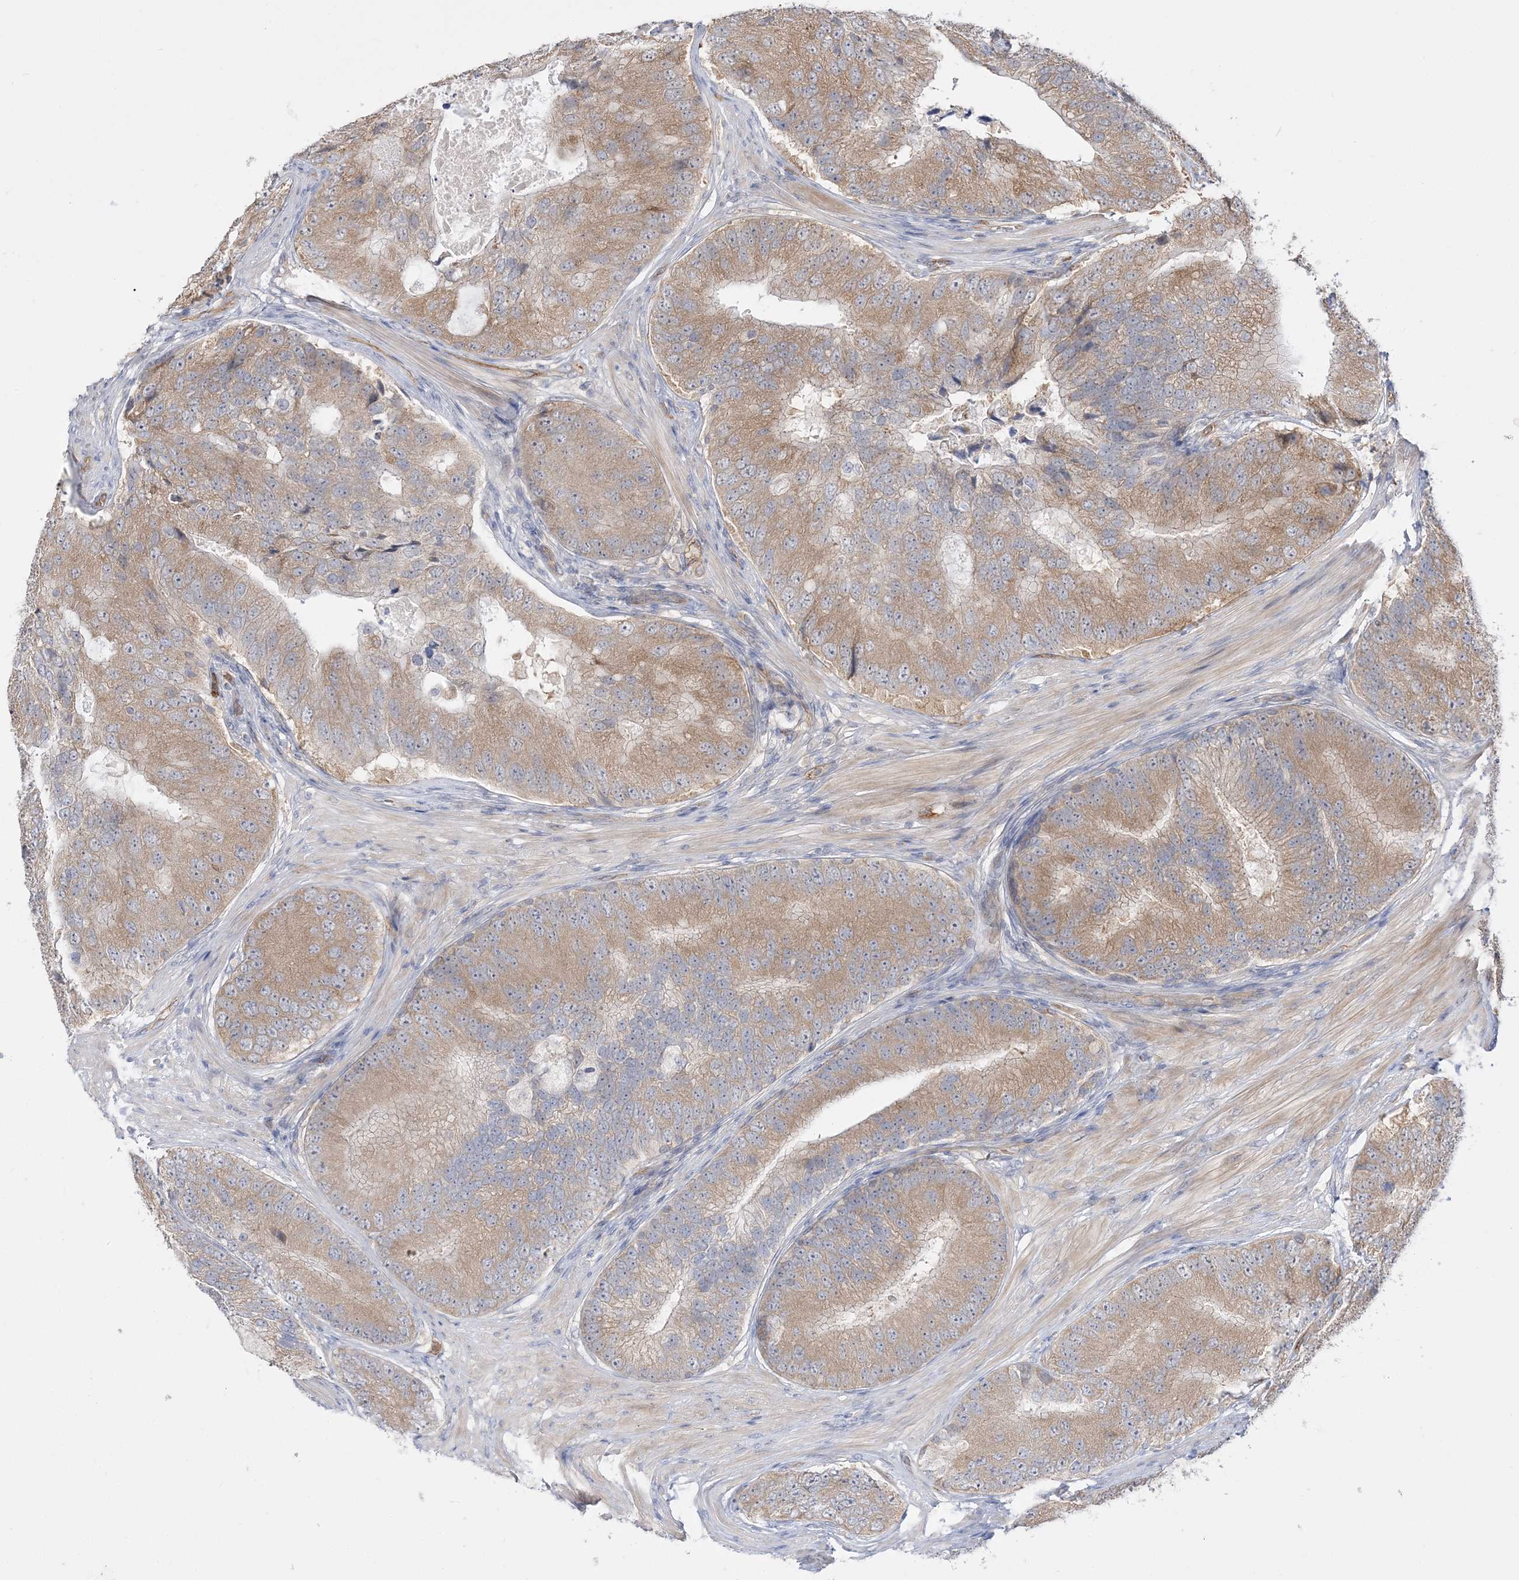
{"staining": {"intensity": "moderate", "quantity": ">75%", "location": "cytoplasmic/membranous"}, "tissue": "prostate cancer", "cell_type": "Tumor cells", "image_type": "cancer", "snomed": [{"axis": "morphology", "description": "Adenocarcinoma, High grade"}, {"axis": "topography", "description": "Prostate"}], "caption": "Moderate cytoplasmic/membranous expression is appreciated in about >75% of tumor cells in prostate adenocarcinoma (high-grade). (IHC, brightfield microscopy, high magnification).", "gene": "FARSB", "patient": {"sex": "male", "age": 70}}